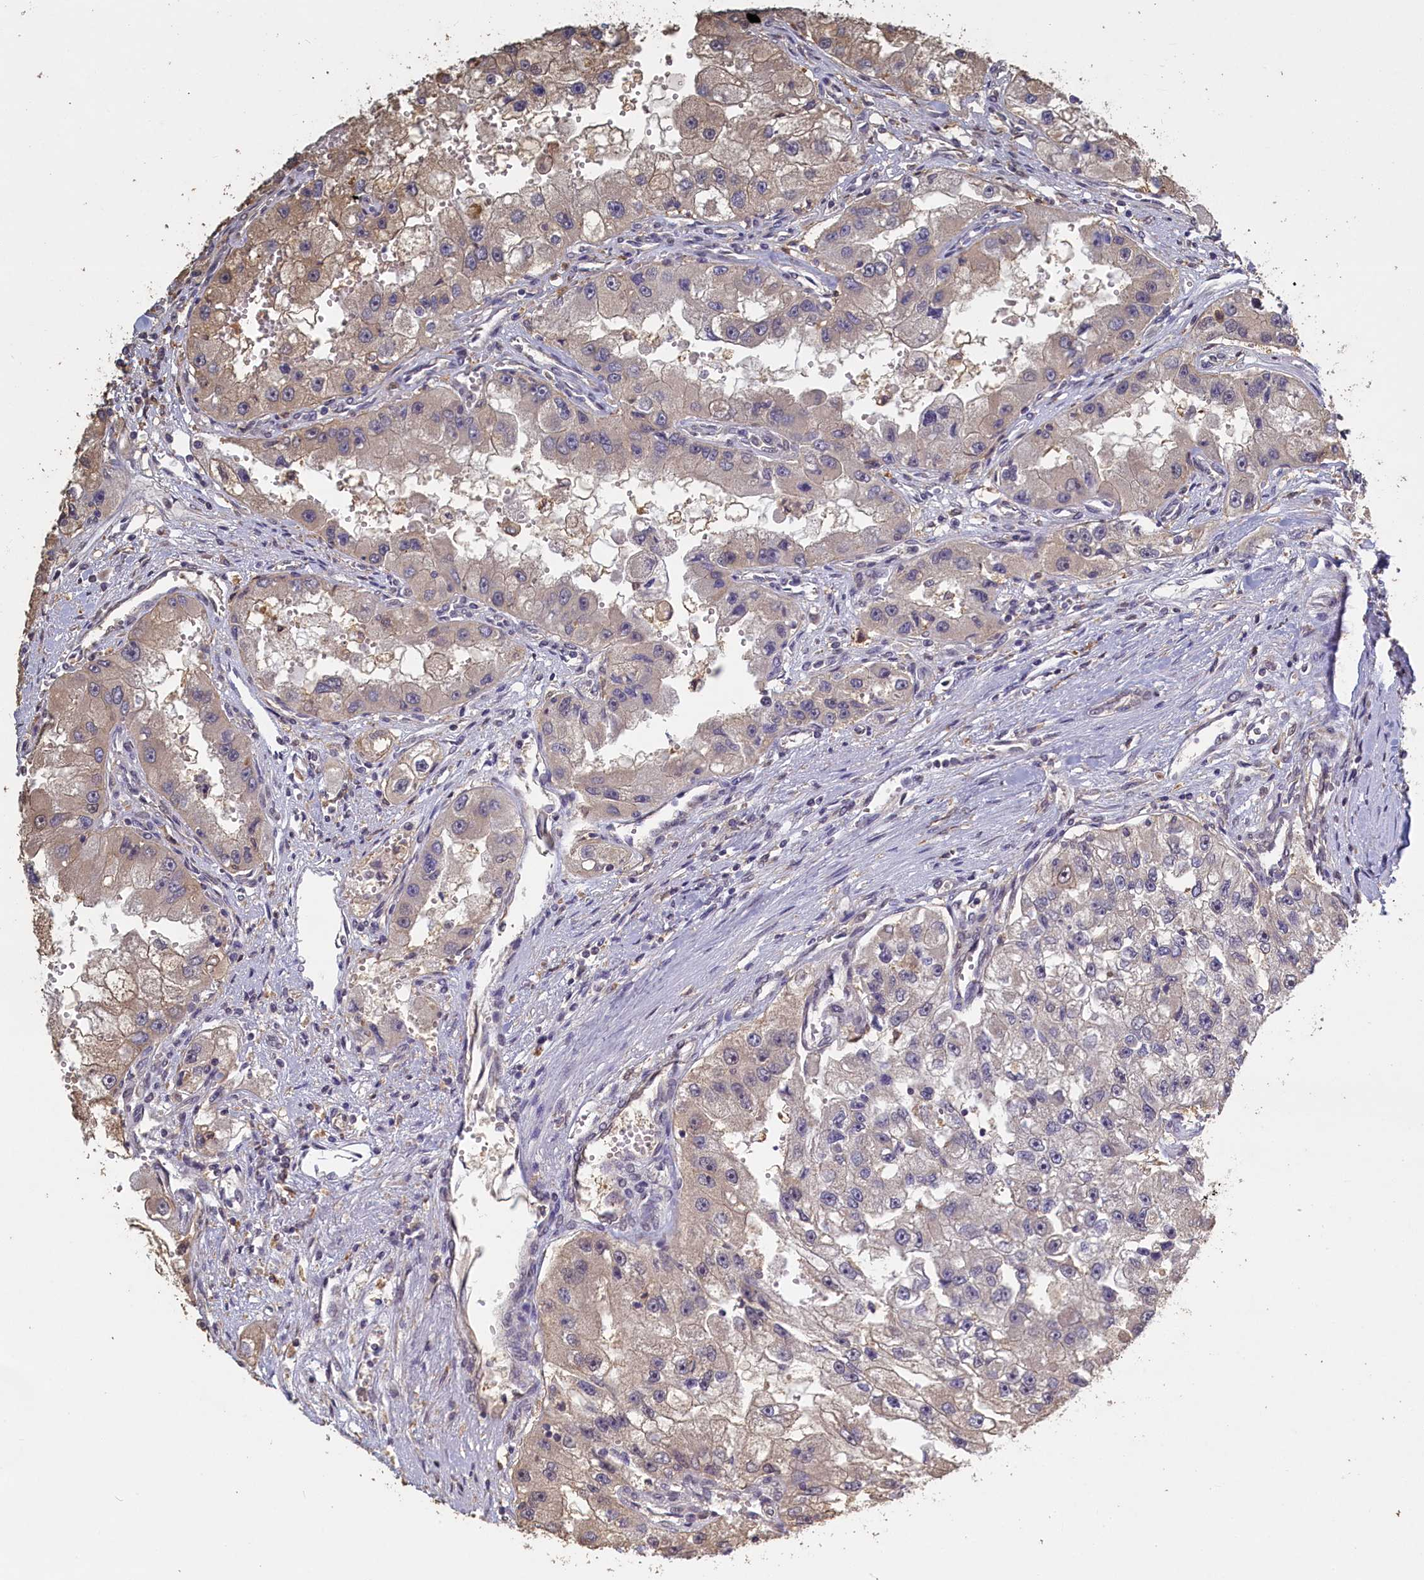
{"staining": {"intensity": "weak", "quantity": "25%-75%", "location": "cytoplasmic/membranous"}, "tissue": "renal cancer", "cell_type": "Tumor cells", "image_type": "cancer", "snomed": [{"axis": "morphology", "description": "Adenocarcinoma, NOS"}, {"axis": "topography", "description": "Kidney"}], "caption": "Immunohistochemical staining of human renal cancer exhibits low levels of weak cytoplasmic/membranous protein expression in about 25%-75% of tumor cells.", "gene": "UCHL3", "patient": {"sex": "male", "age": 63}}